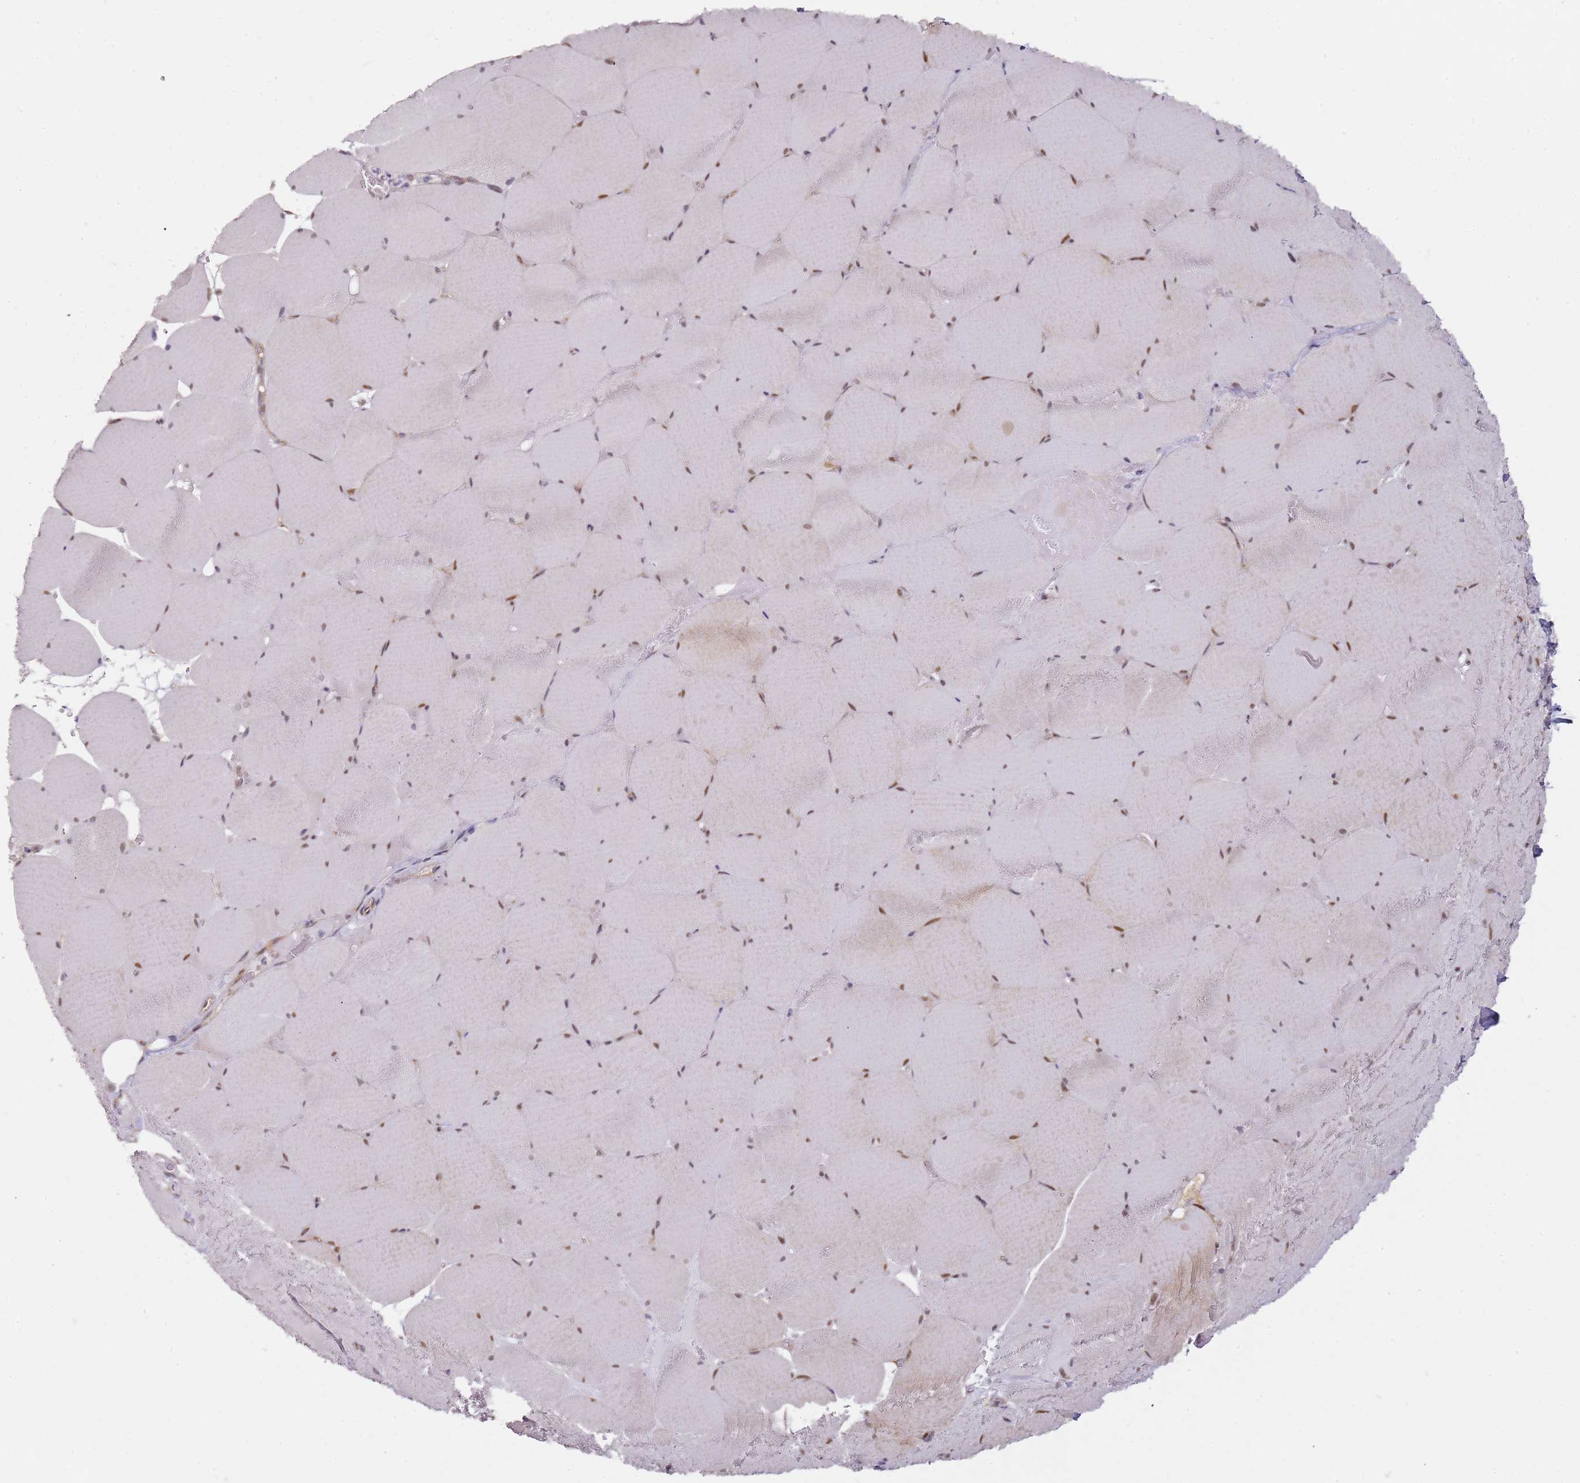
{"staining": {"intensity": "moderate", "quantity": "25%-75%", "location": "nuclear"}, "tissue": "skeletal muscle", "cell_type": "Myocytes", "image_type": "normal", "snomed": [{"axis": "morphology", "description": "Normal tissue, NOS"}, {"axis": "topography", "description": "Skeletal muscle"}, {"axis": "topography", "description": "Head-Neck"}], "caption": "A medium amount of moderate nuclear expression is seen in approximately 25%-75% of myocytes in benign skeletal muscle.", "gene": "PSMD4", "patient": {"sex": "male", "age": 66}}